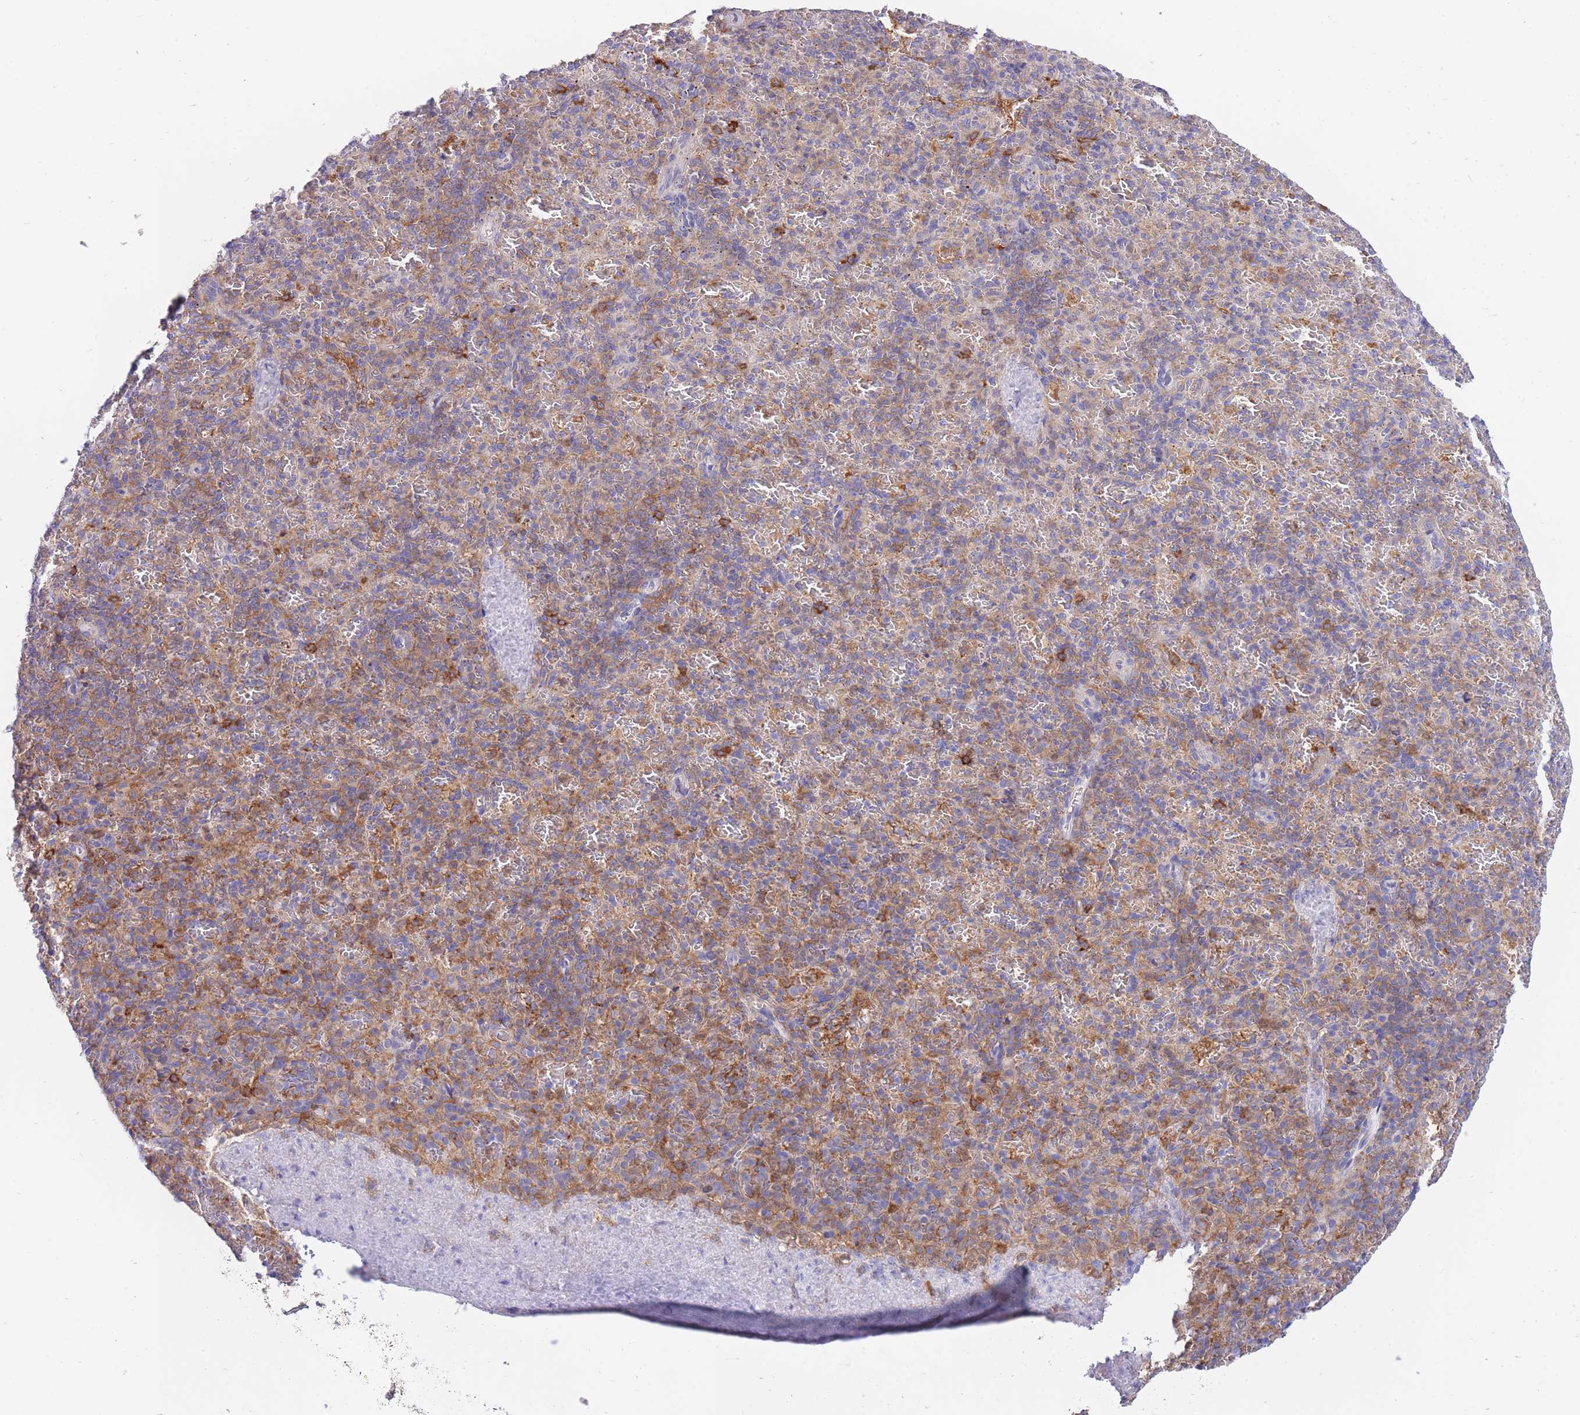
{"staining": {"intensity": "strong", "quantity": "<25%", "location": "cytoplasmic/membranous"}, "tissue": "spleen", "cell_type": "Cells in red pulp", "image_type": "normal", "snomed": [{"axis": "morphology", "description": "Normal tissue, NOS"}, {"axis": "topography", "description": "Spleen"}], "caption": "IHC image of benign spleen: spleen stained using IHC displays medium levels of strong protein expression localized specifically in the cytoplasmic/membranous of cells in red pulp, appearing as a cytoplasmic/membranous brown color.", "gene": "NAMPT", "patient": {"sex": "female", "age": 74}}